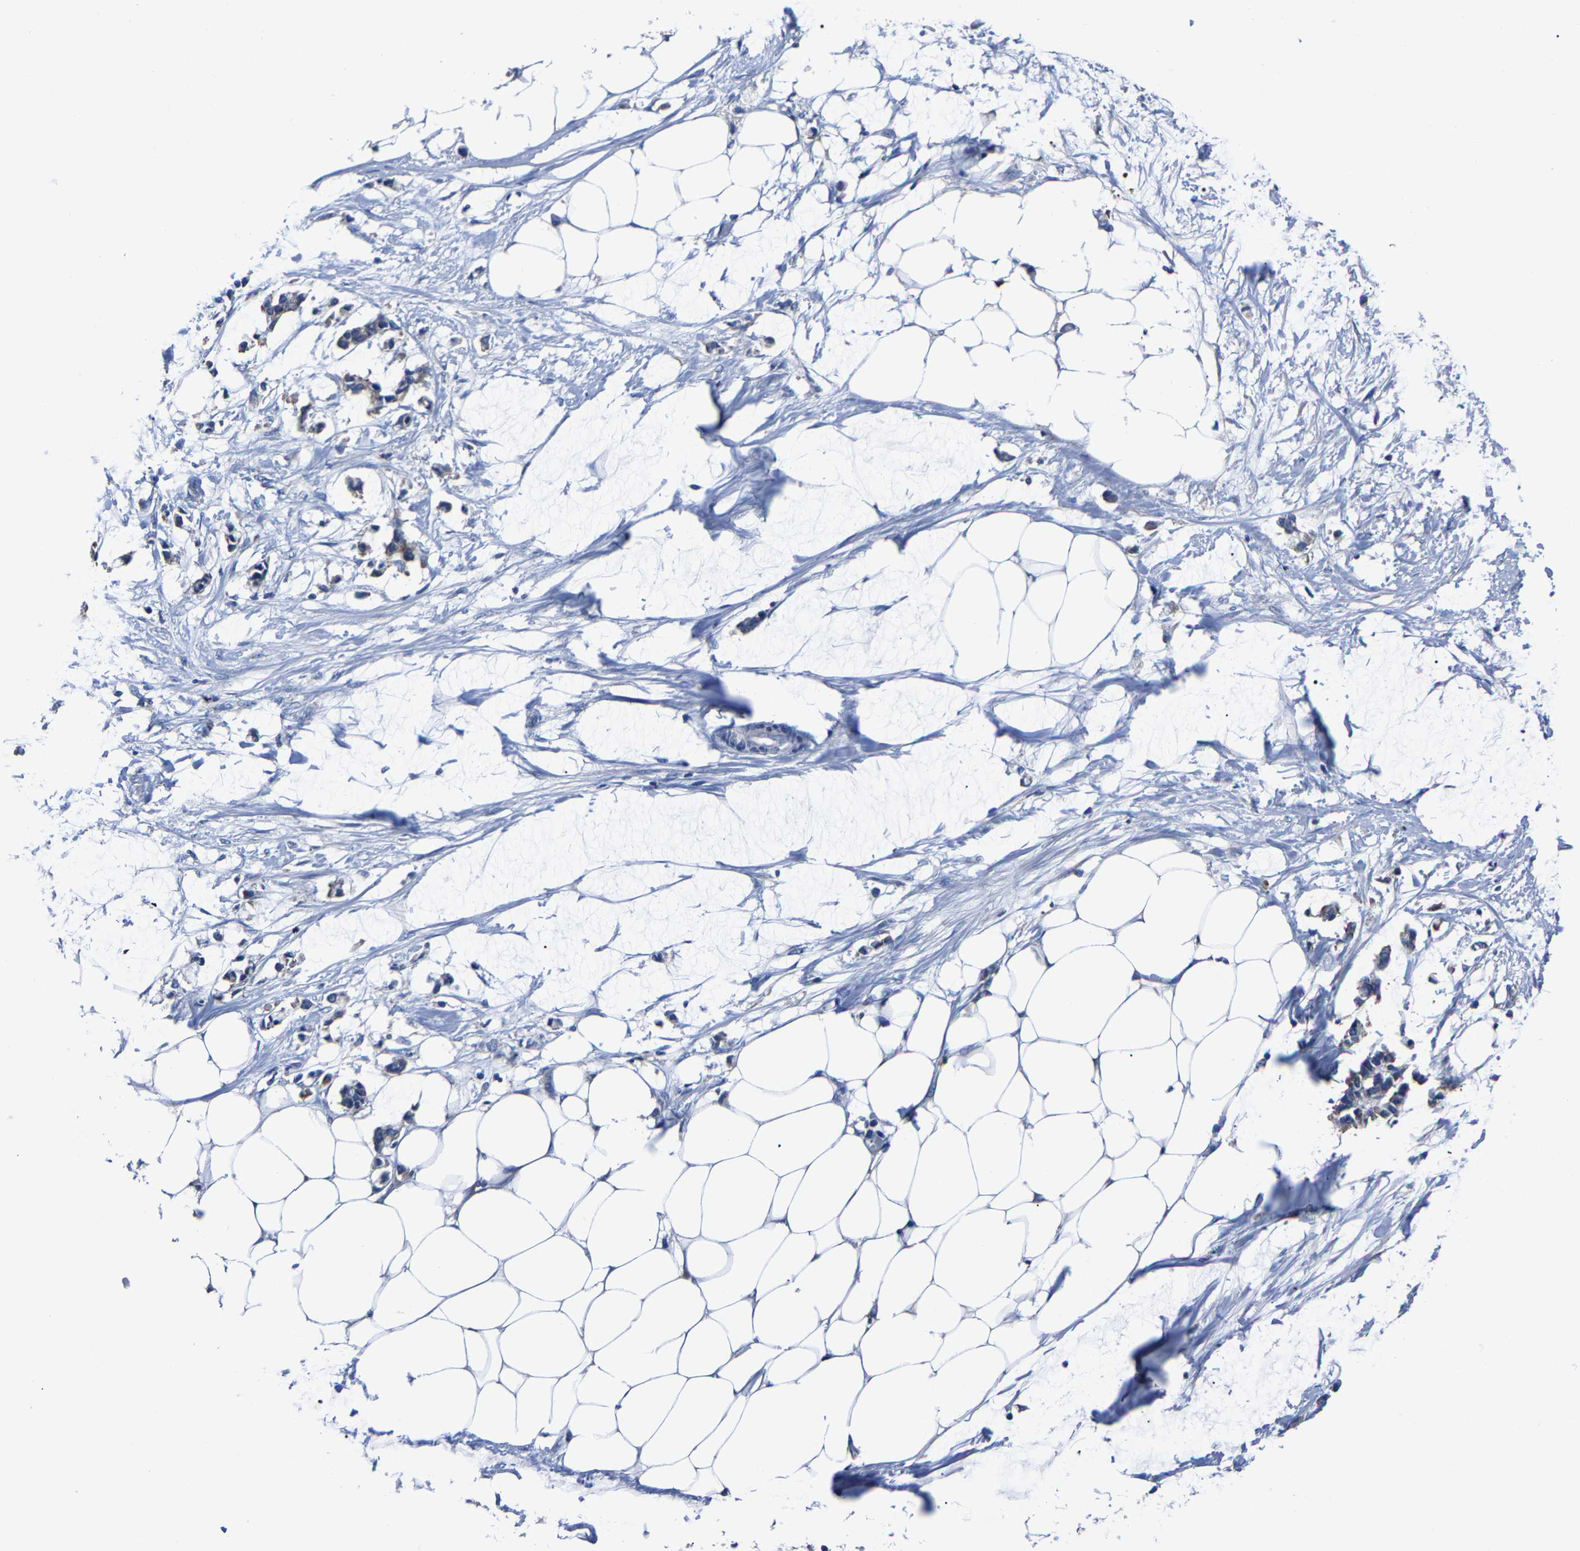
{"staining": {"intensity": "weak", "quantity": ">75%", "location": "cytoplasmic/membranous"}, "tissue": "adipose tissue", "cell_type": "Adipocytes", "image_type": "normal", "snomed": [{"axis": "morphology", "description": "Normal tissue, NOS"}, {"axis": "morphology", "description": "Adenocarcinoma, NOS"}, {"axis": "topography", "description": "Colon"}, {"axis": "topography", "description": "Peripheral nerve tissue"}], "caption": "DAB (3,3'-diaminobenzidine) immunohistochemical staining of benign human adipose tissue shows weak cytoplasmic/membranous protein expression in about >75% of adipocytes.", "gene": "SRPK2", "patient": {"sex": "male", "age": 14}}